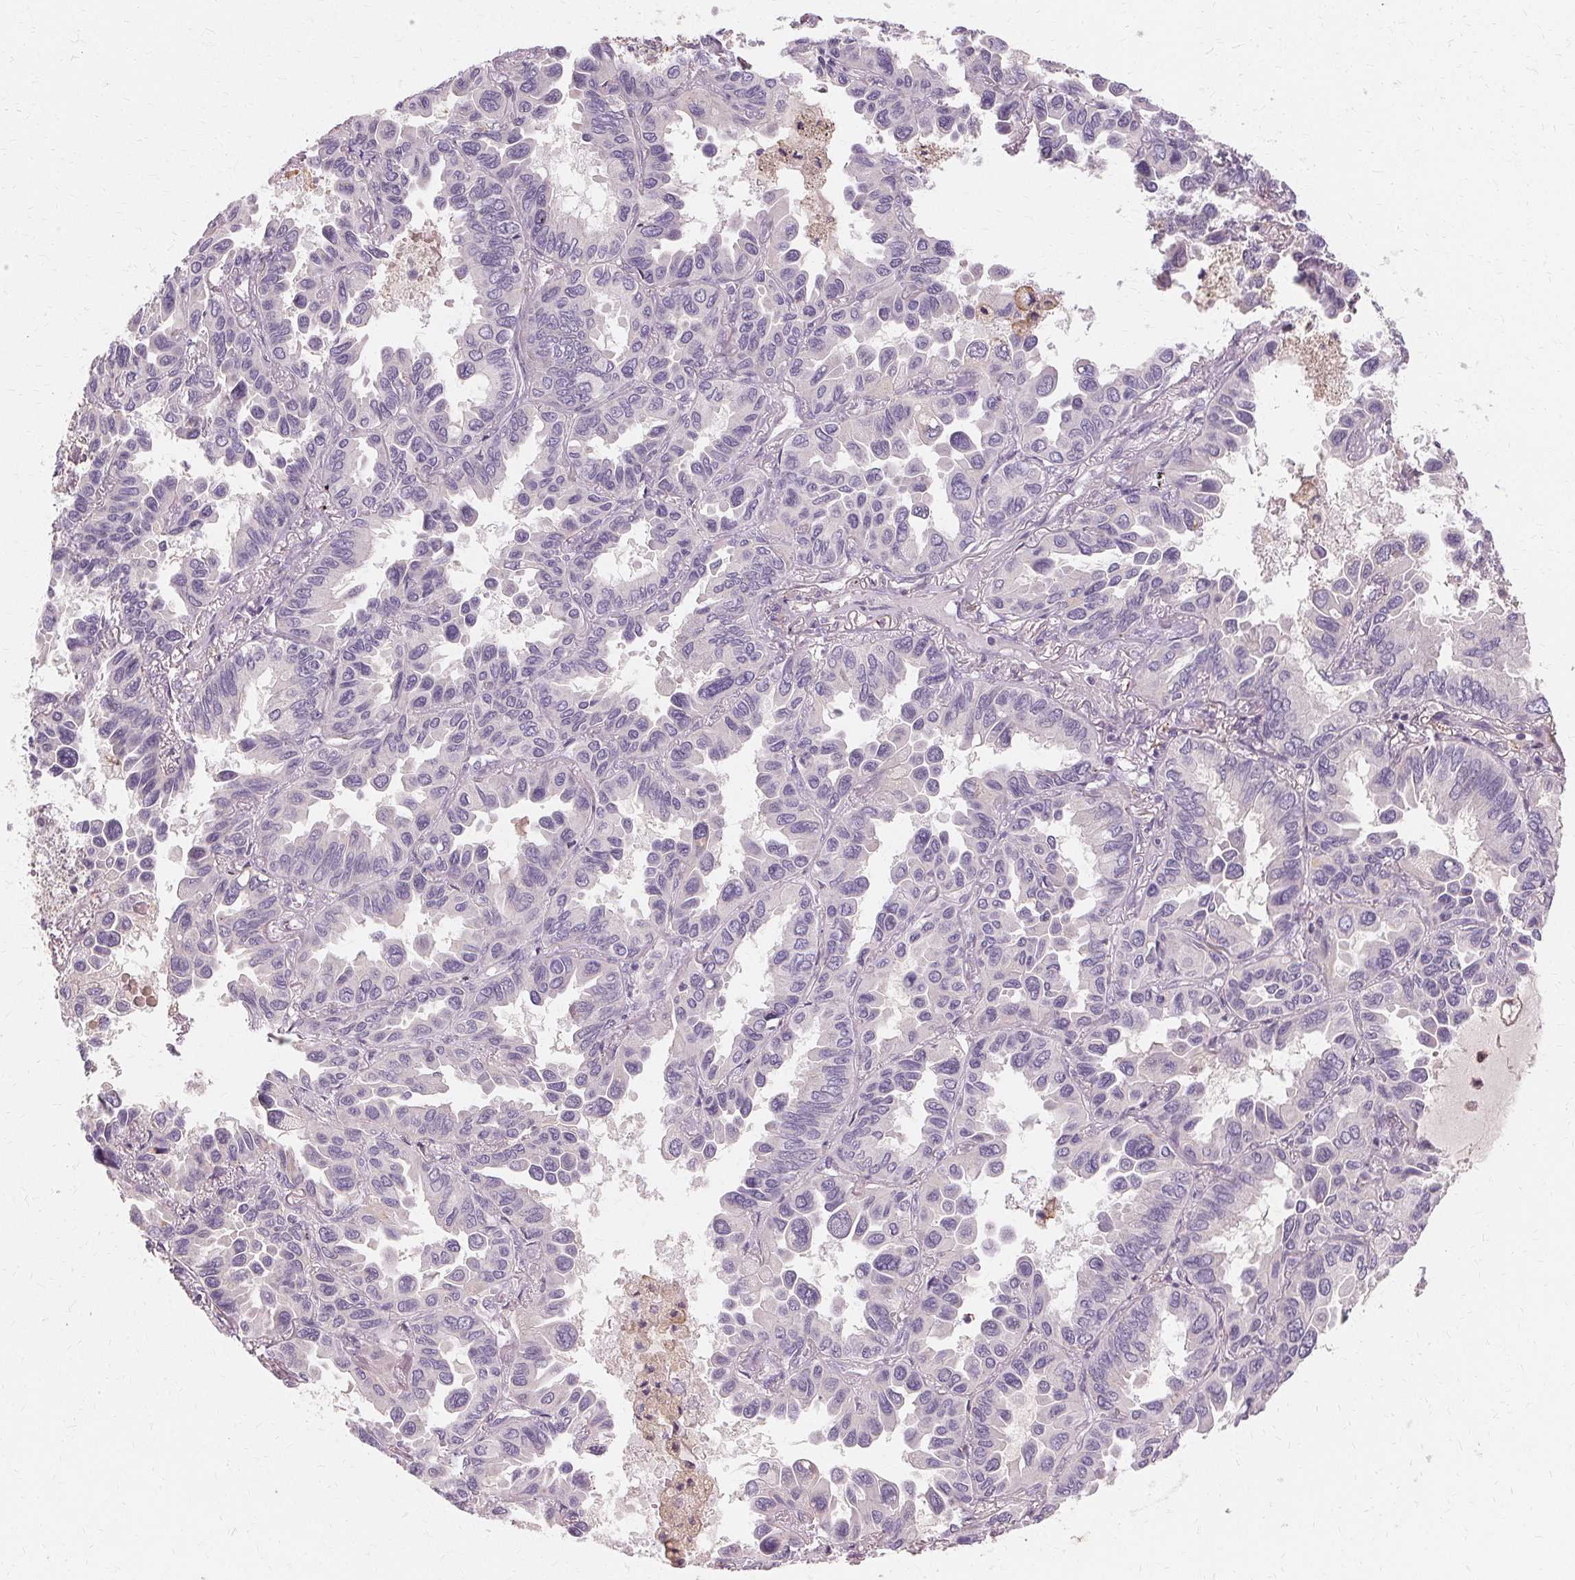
{"staining": {"intensity": "negative", "quantity": "none", "location": "none"}, "tissue": "lung cancer", "cell_type": "Tumor cells", "image_type": "cancer", "snomed": [{"axis": "morphology", "description": "Adenocarcinoma, NOS"}, {"axis": "topography", "description": "Lung"}], "caption": "Tumor cells show no significant protein positivity in lung cancer (adenocarcinoma).", "gene": "IFNGR1", "patient": {"sex": "male", "age": 64}}